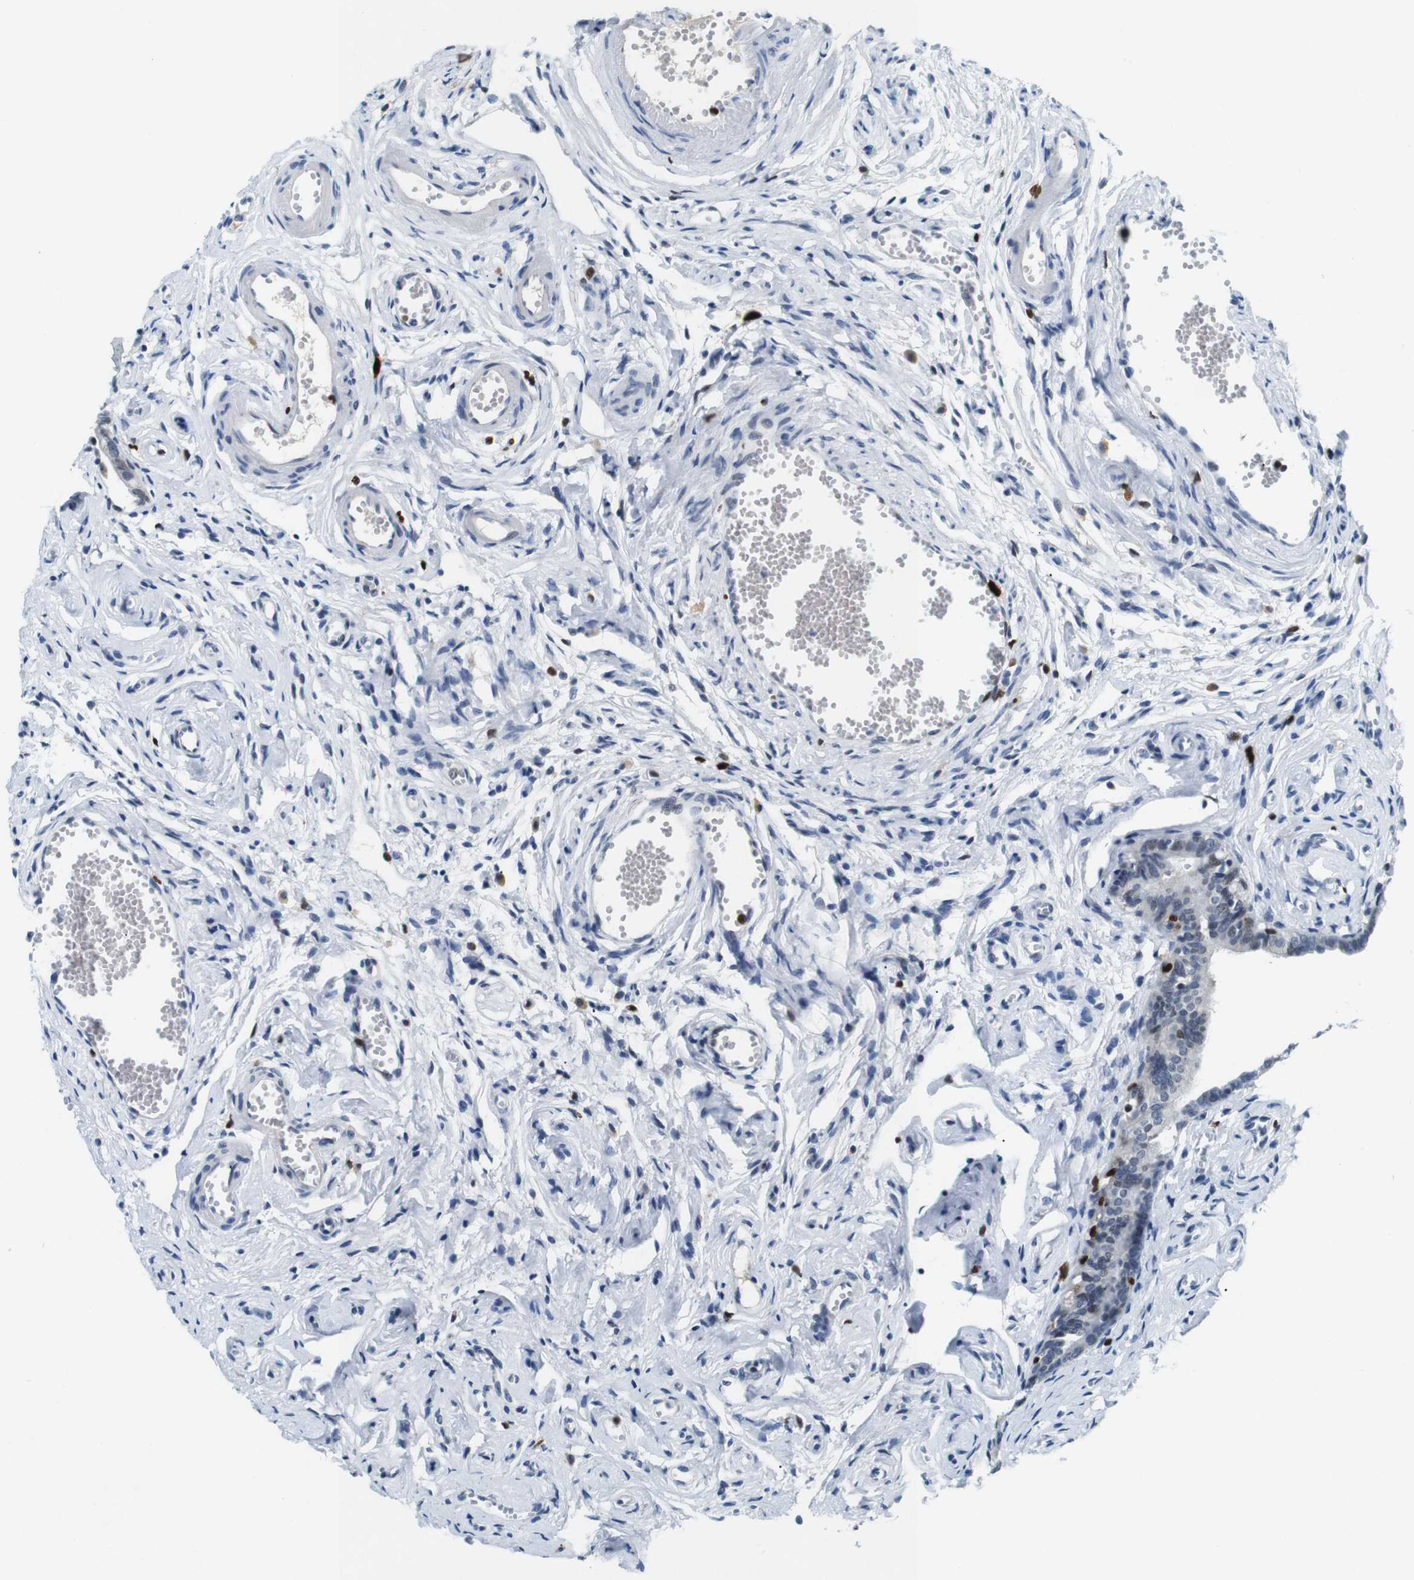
{"staining": {"intensity": "negative", "quantity": "none", "location": "none"}, "tissue": "fallopian tube", "cell_type": "Glandular cells", "image_type": "normal", "snomed": [{"axis": "morphology", "description": "Normal tissue, NOS"}, {"axis": "topography", "description": "Fallopian tube"}], "caption": "Immunohistochemistry of normal fallopian tube shows no expression in glandular cells. (DAB (3,3'-diaminobenzidine) immunohistochemistry with hematoxylin counter stain).", "gene": "IRF8", "patient": {"sex": "female", "age": 71}}